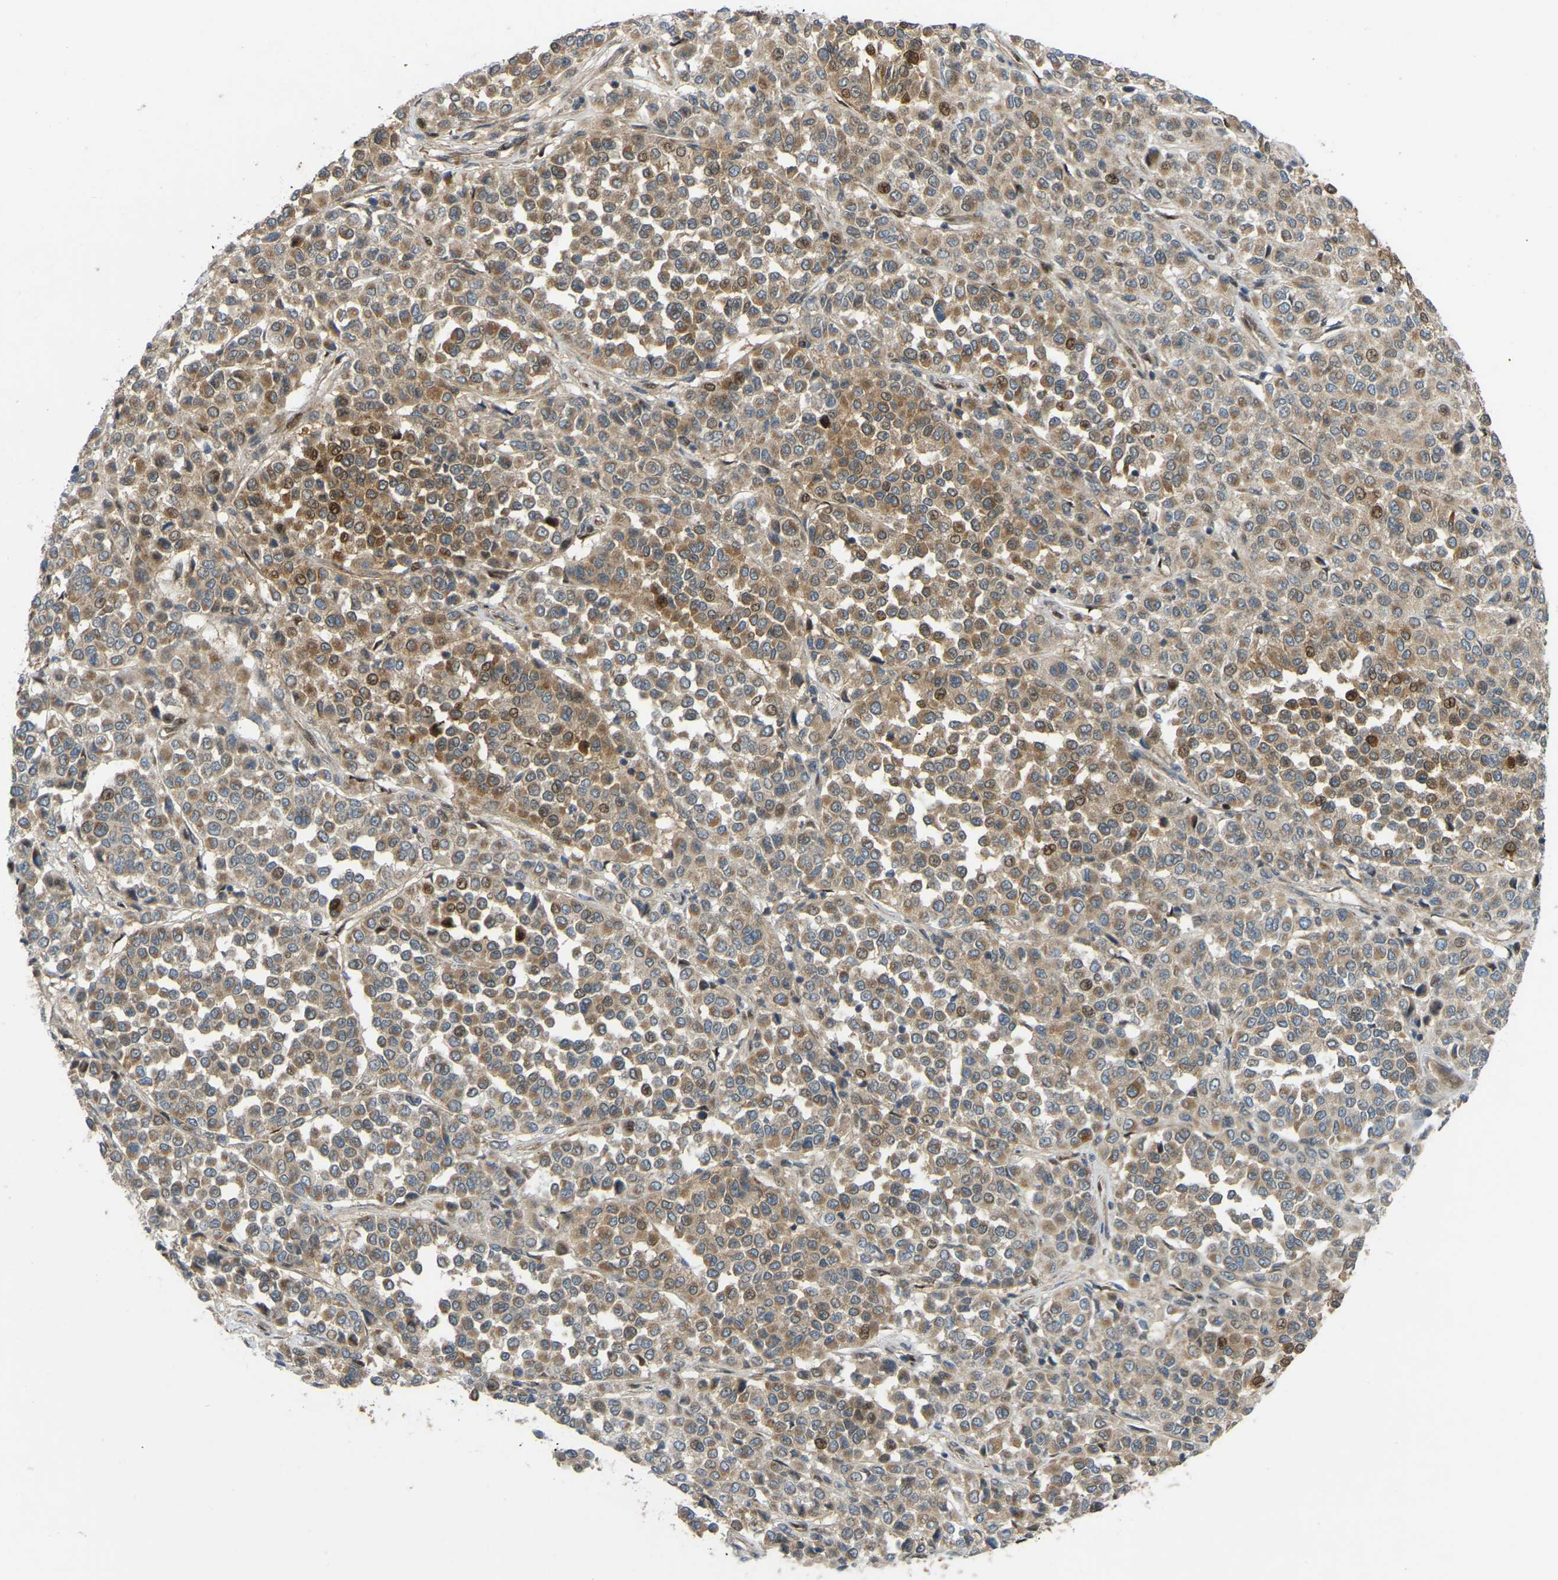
{"staining": {"intensity": "moderate", "quantity": ">75%", "location": "cytoplasmic/membranous"}, "tissue": "melanoma", "cell_type": "Tumor cells", "image_type": "cancer", "snomed": [{"axis": "morphology", "description": "Malignant melanoma, Metastatic site"}, {"axis": "topography", "description": "Pancreas"}], "caption": "Immunohistochemical staining of melanoma reveals medium levels of moderate cytoplasmic/membranous protein expression in approximately >75% of tumor cells.", "gene": "C21orf91", "patient": {"sex": "female", "age": 30}}